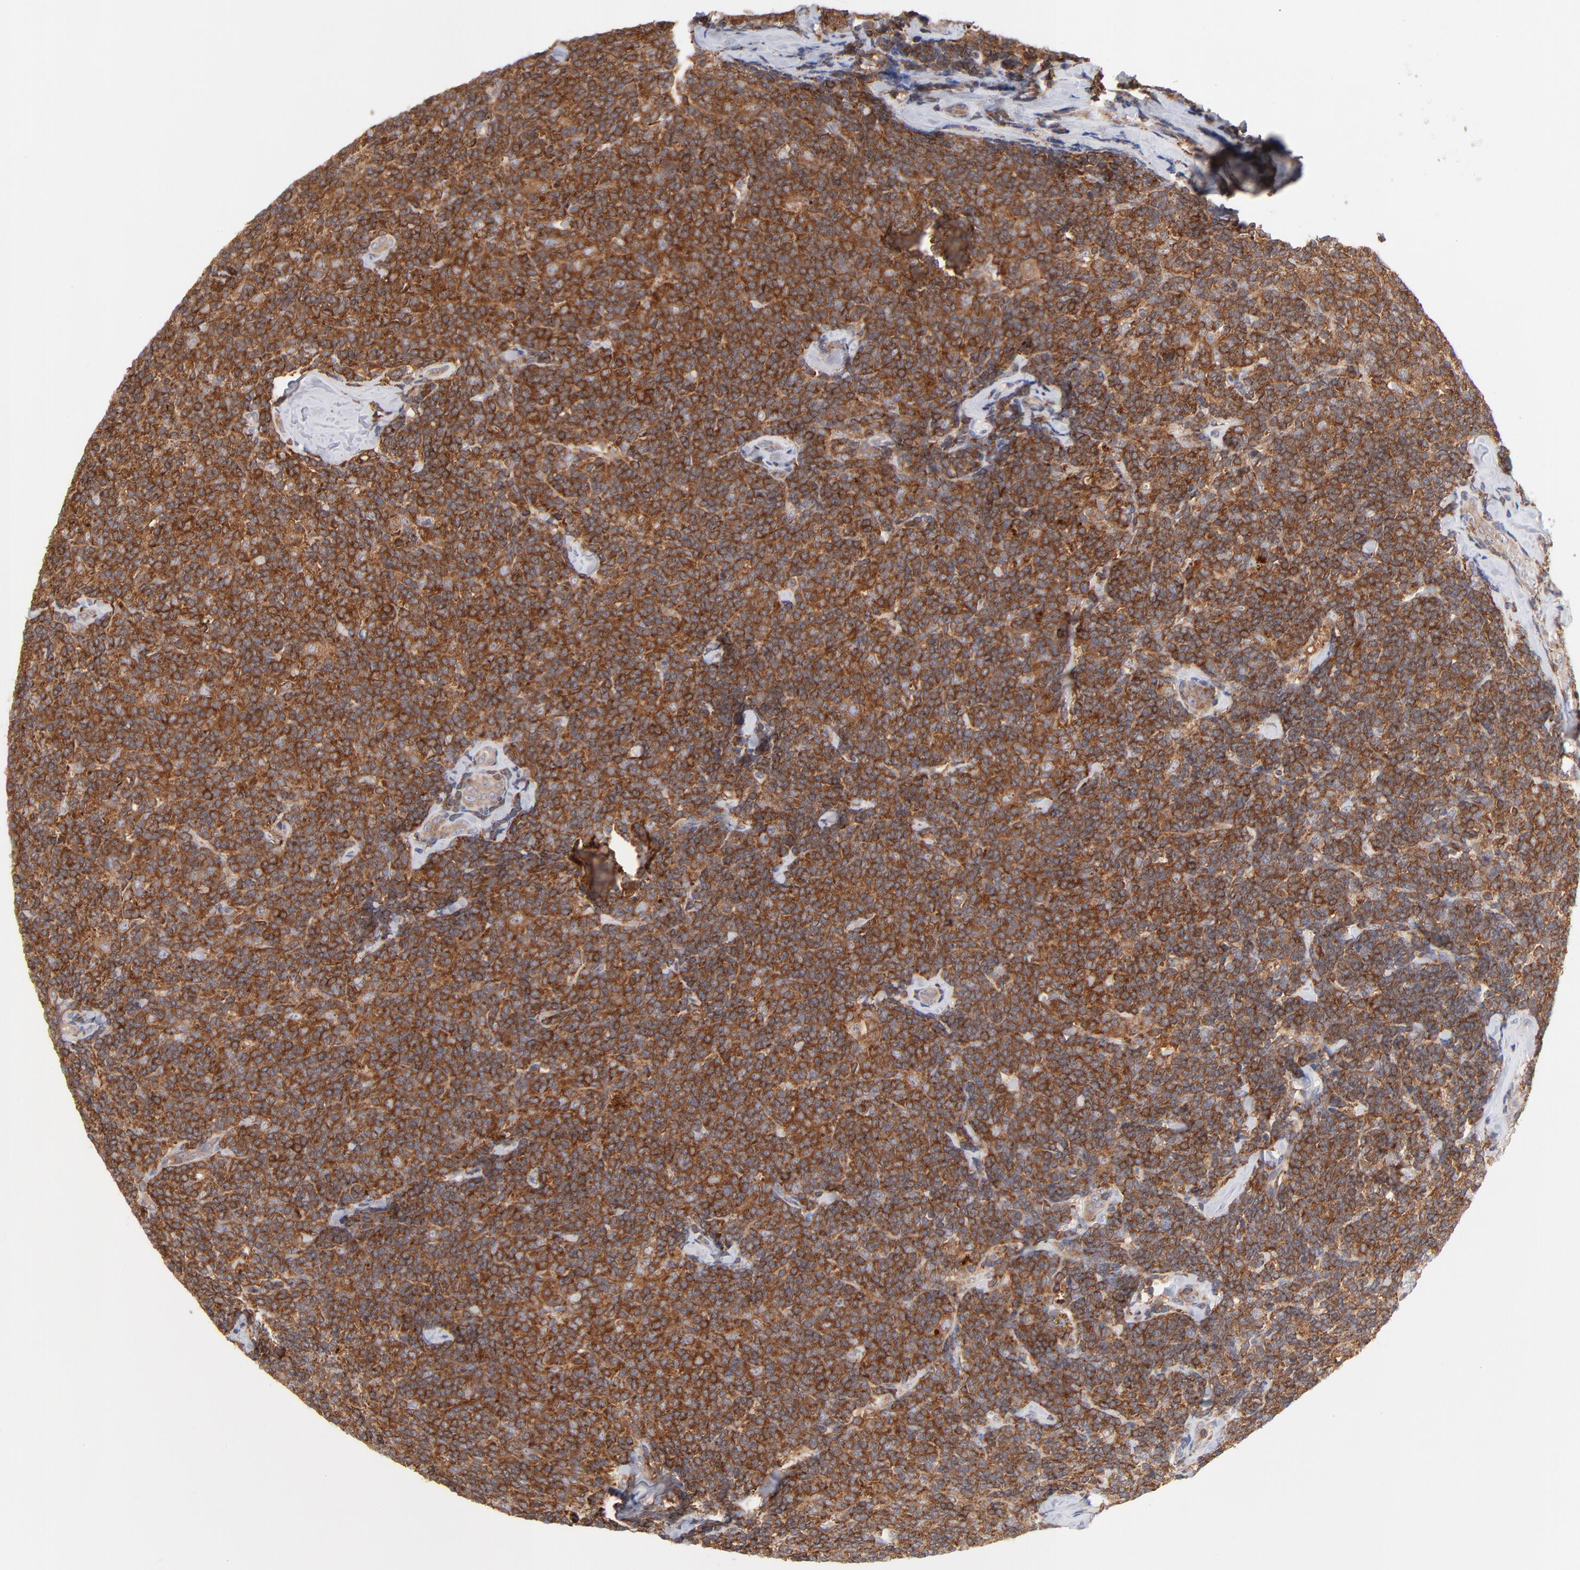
{"staining": {"intensity": "strong", "quantity": ">75%", "location": "cytoplasmic/membranous"}, "tissue": "lymphoma", "cell_type": "Tumor cells", "image_type": "cancer", "snomed": [{"axis": "morphology", "description": "Malignant lymphoma, non-Hodgkin's type, Low grade"}, {"axis": "topography", "description": "Lymph node"}], "caption": "Immunohistochemical staining of human lymphoma exhibits strong cytoplasmic/membranous protein positivity in approximately >75% of tumor cells.", "gene": "WIPF1", "patient": {"sex": "female", "age": 56}}